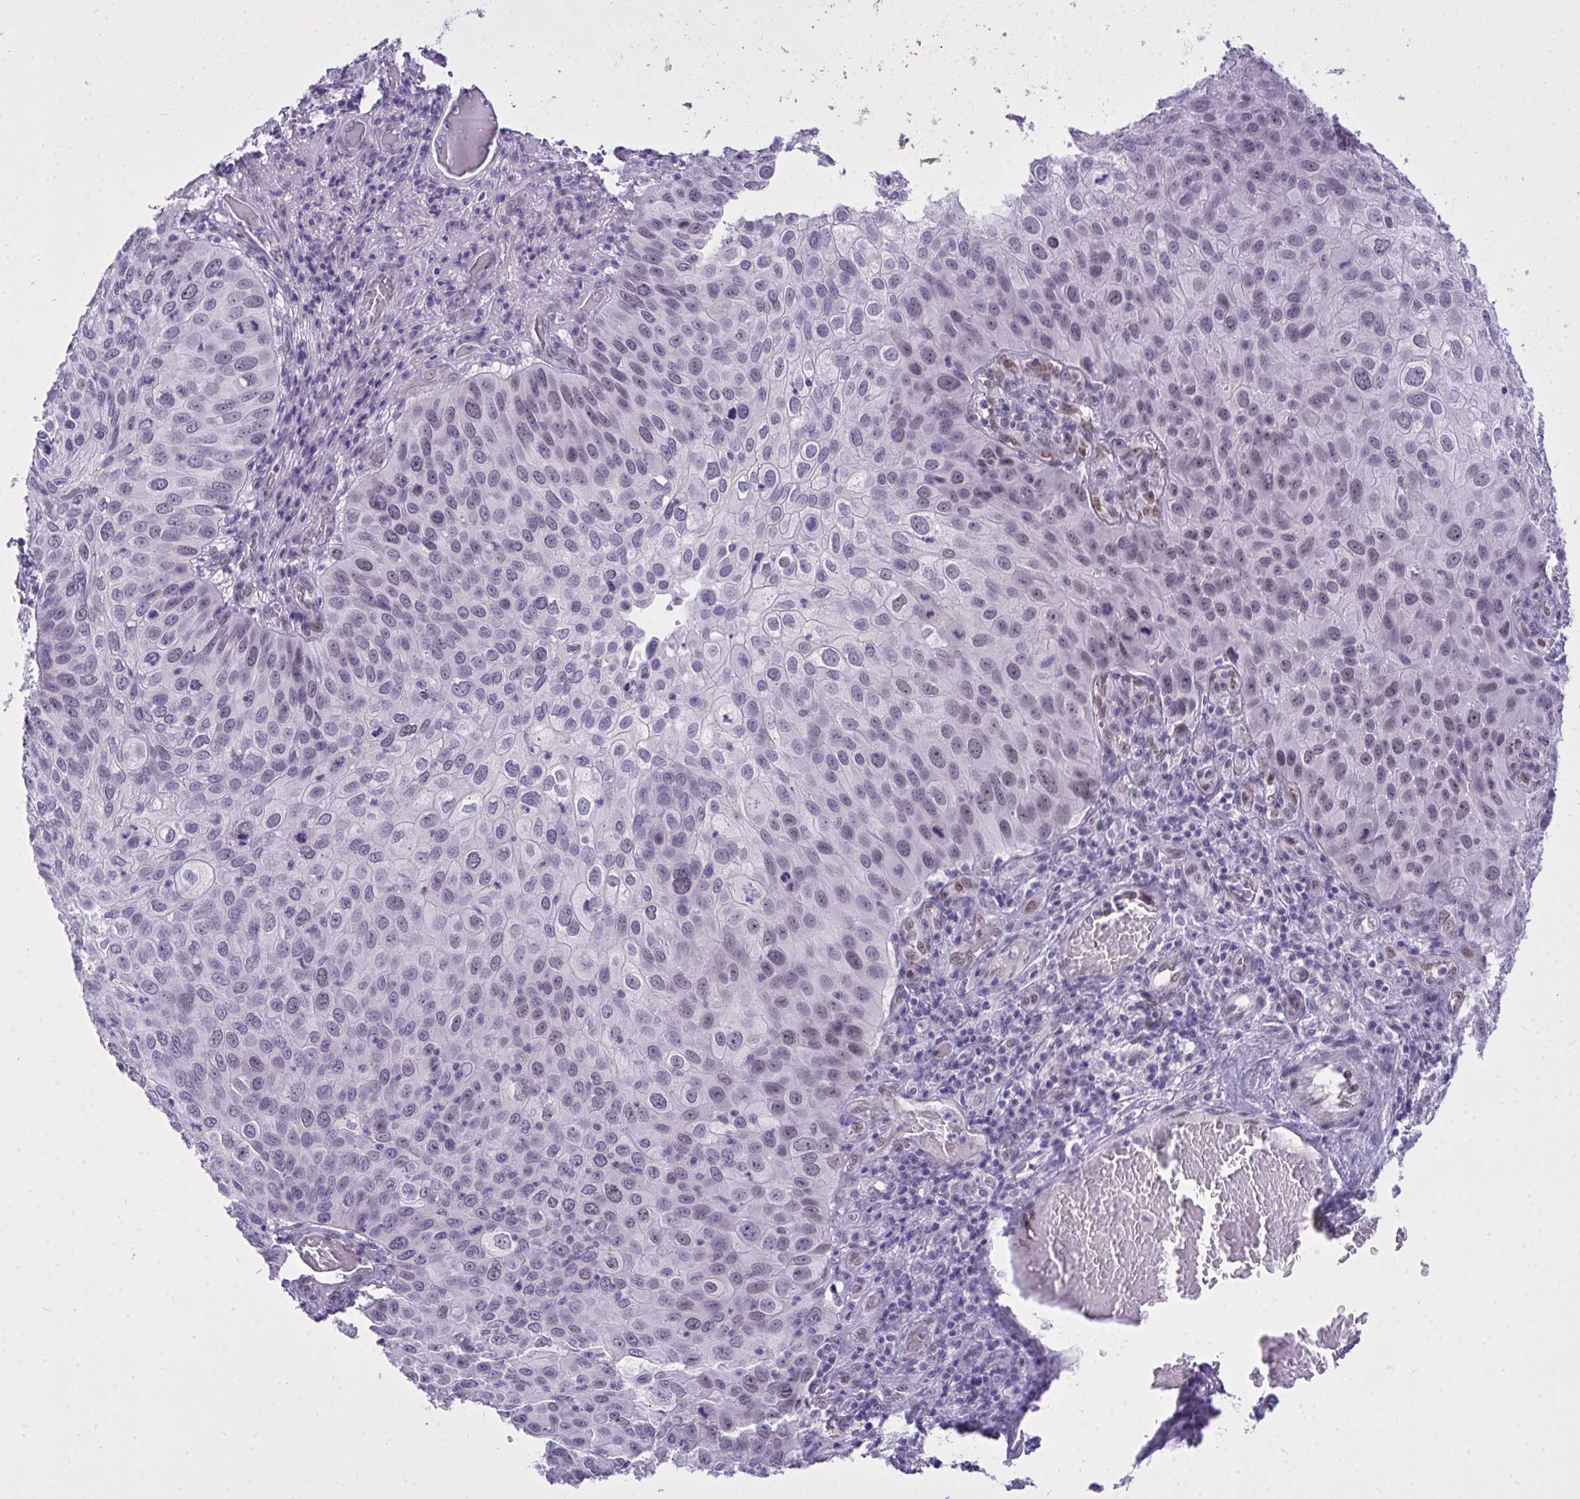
{"staining": {"intensity": "negative", "quantity": "none", "location": "none"}, "tissue": "skin cancer", "cell_type": "Tumor cells", "image_type": "cancer", "snomed": [{"axis": "morphology", "description": "Squamous cell carcinoma, NOS"}, {"axis": "topography", "description": "Skin"}], "caption": "The photomicrograph reveals no significant staining in tumor cells of skin cancer.", "gene": "TEAD4", "patient": {"sex": "male", "age": 87}}